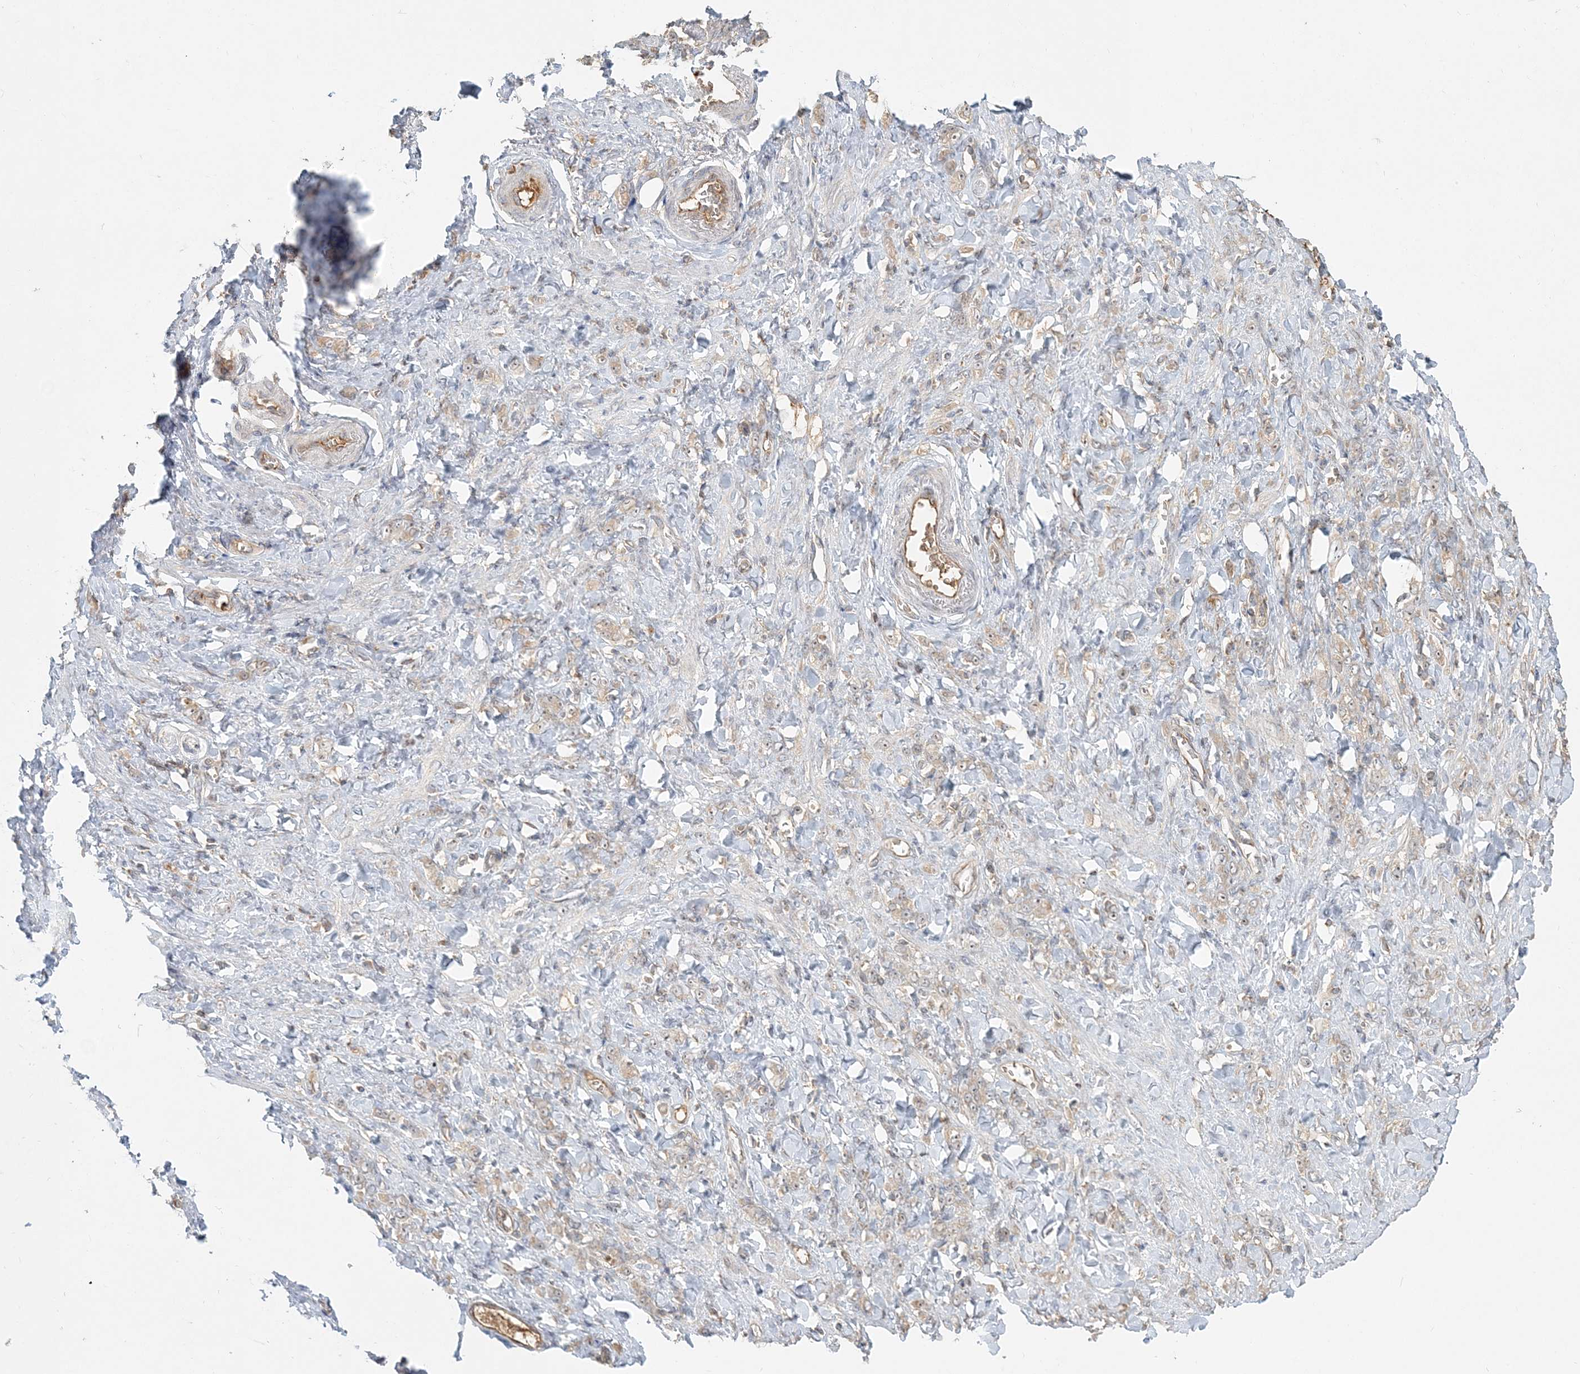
{"staining": {"intensity": "weak", "quantity": "<25%", "location": "cytoplasmic/membranous"}, "tissue": "stomach cancer", "cell_type": "Tumor cells", "image_type": "cancer", "snomed": [{"axis": "morphology", "description": "Normal tissue, NOS"}, {"axis": "morphology", "description": "Adenocarcinoma, NOS"}, {"axis": "topography", "description": "Stomach"}], "caption": "This is a image of immunohistochemistry (IHC) staining of adenocarcinoma (stomach), which shows no staining in tumor cells.", "gene": "AP1AR", "patient": {"sex": "male", "age": 82}}